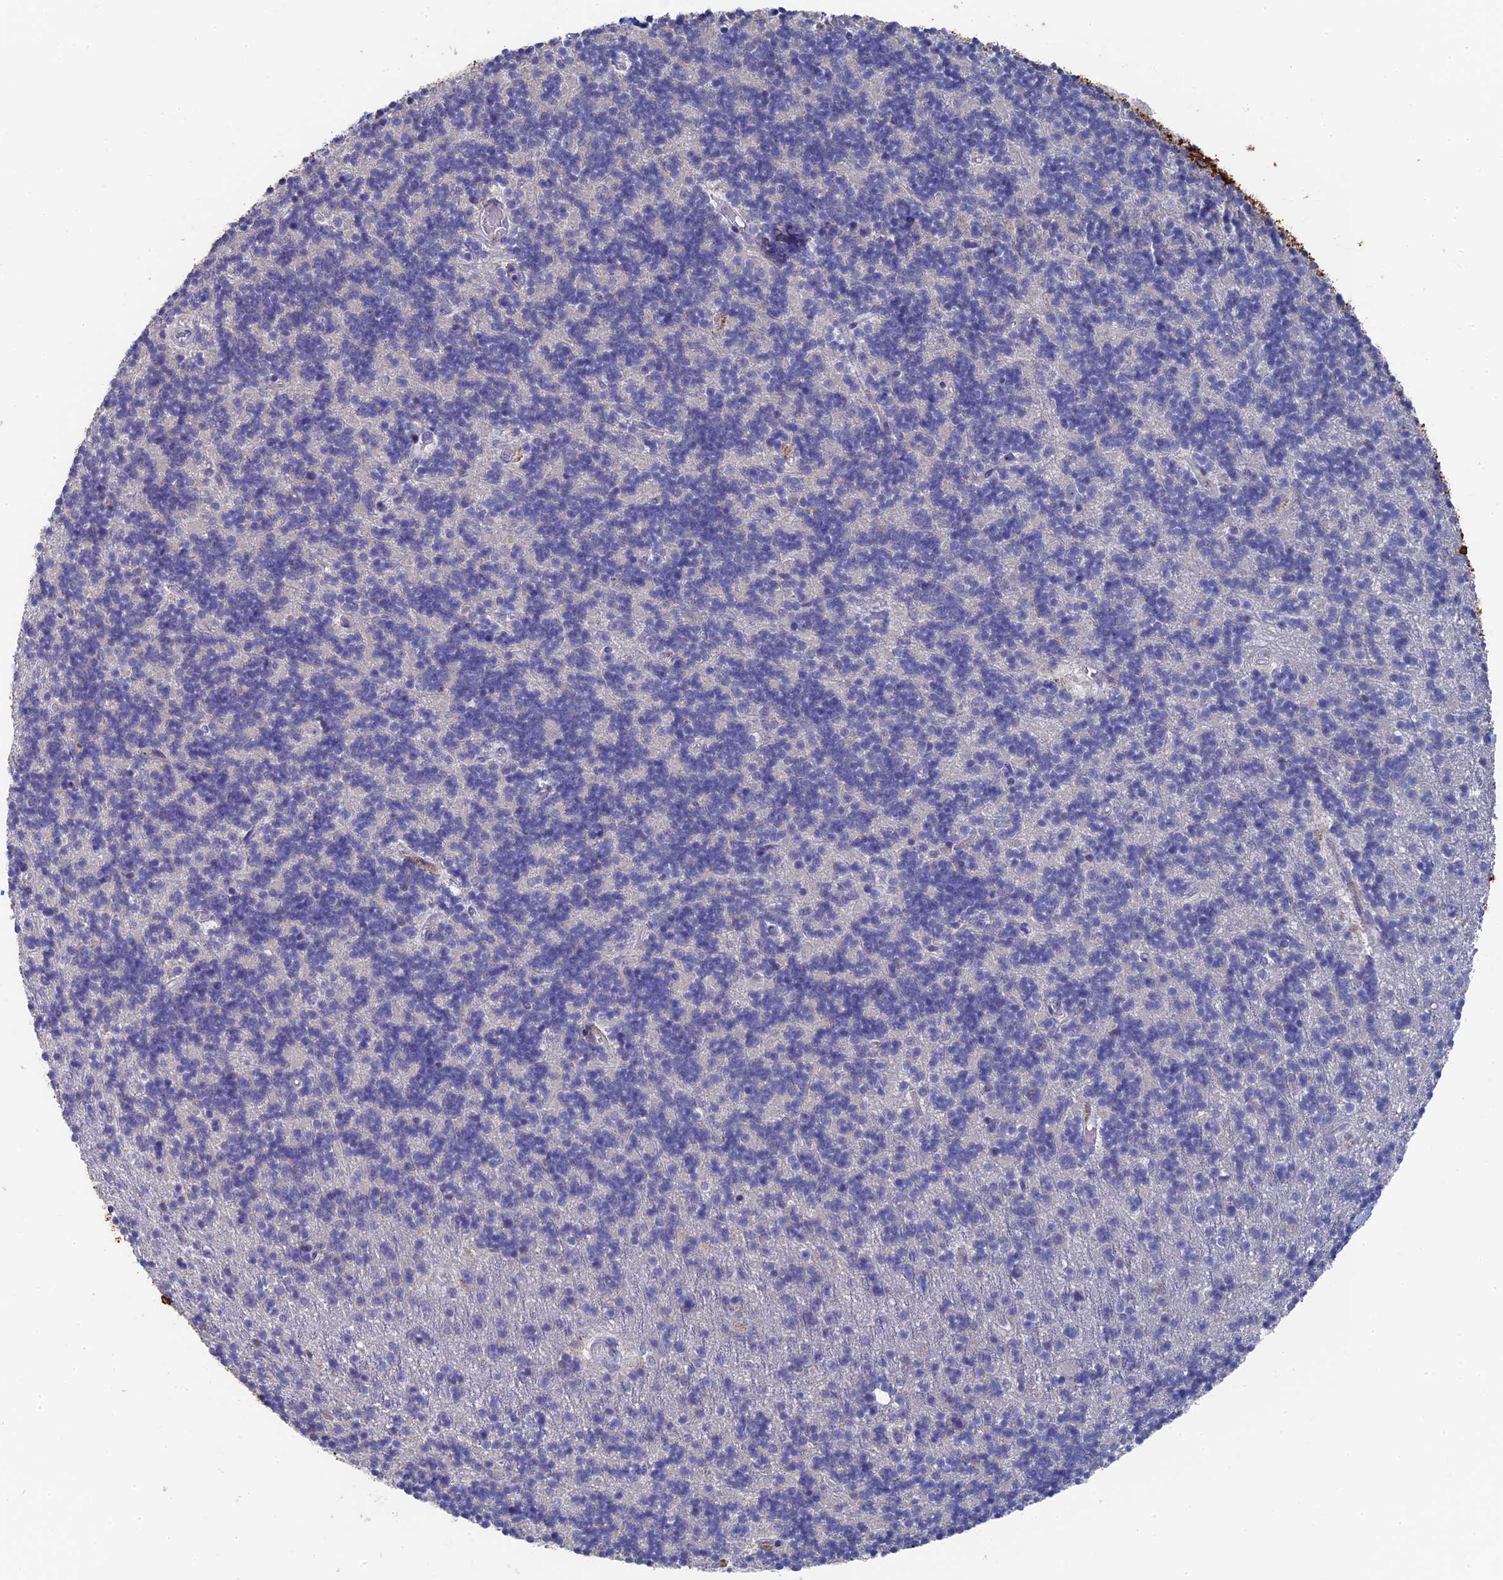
{"staining": {"intensity": "negative", "quantity": "none", "location": "none"}, "tissue": "cerebellum", "cell_type": "Cells in granular layer", "image_type": "normal", "snomed": [{"axis": "morphology", "description": "Normal tissue, NOS"}, {"axis": "topography", "description": "Cerebellum"}], "caption": "IHC of benign cerebellum exhibits no expression in cells in granular layer.", "gene": "SRFBP1", "patient": {"sex": "male", "age": 54}}